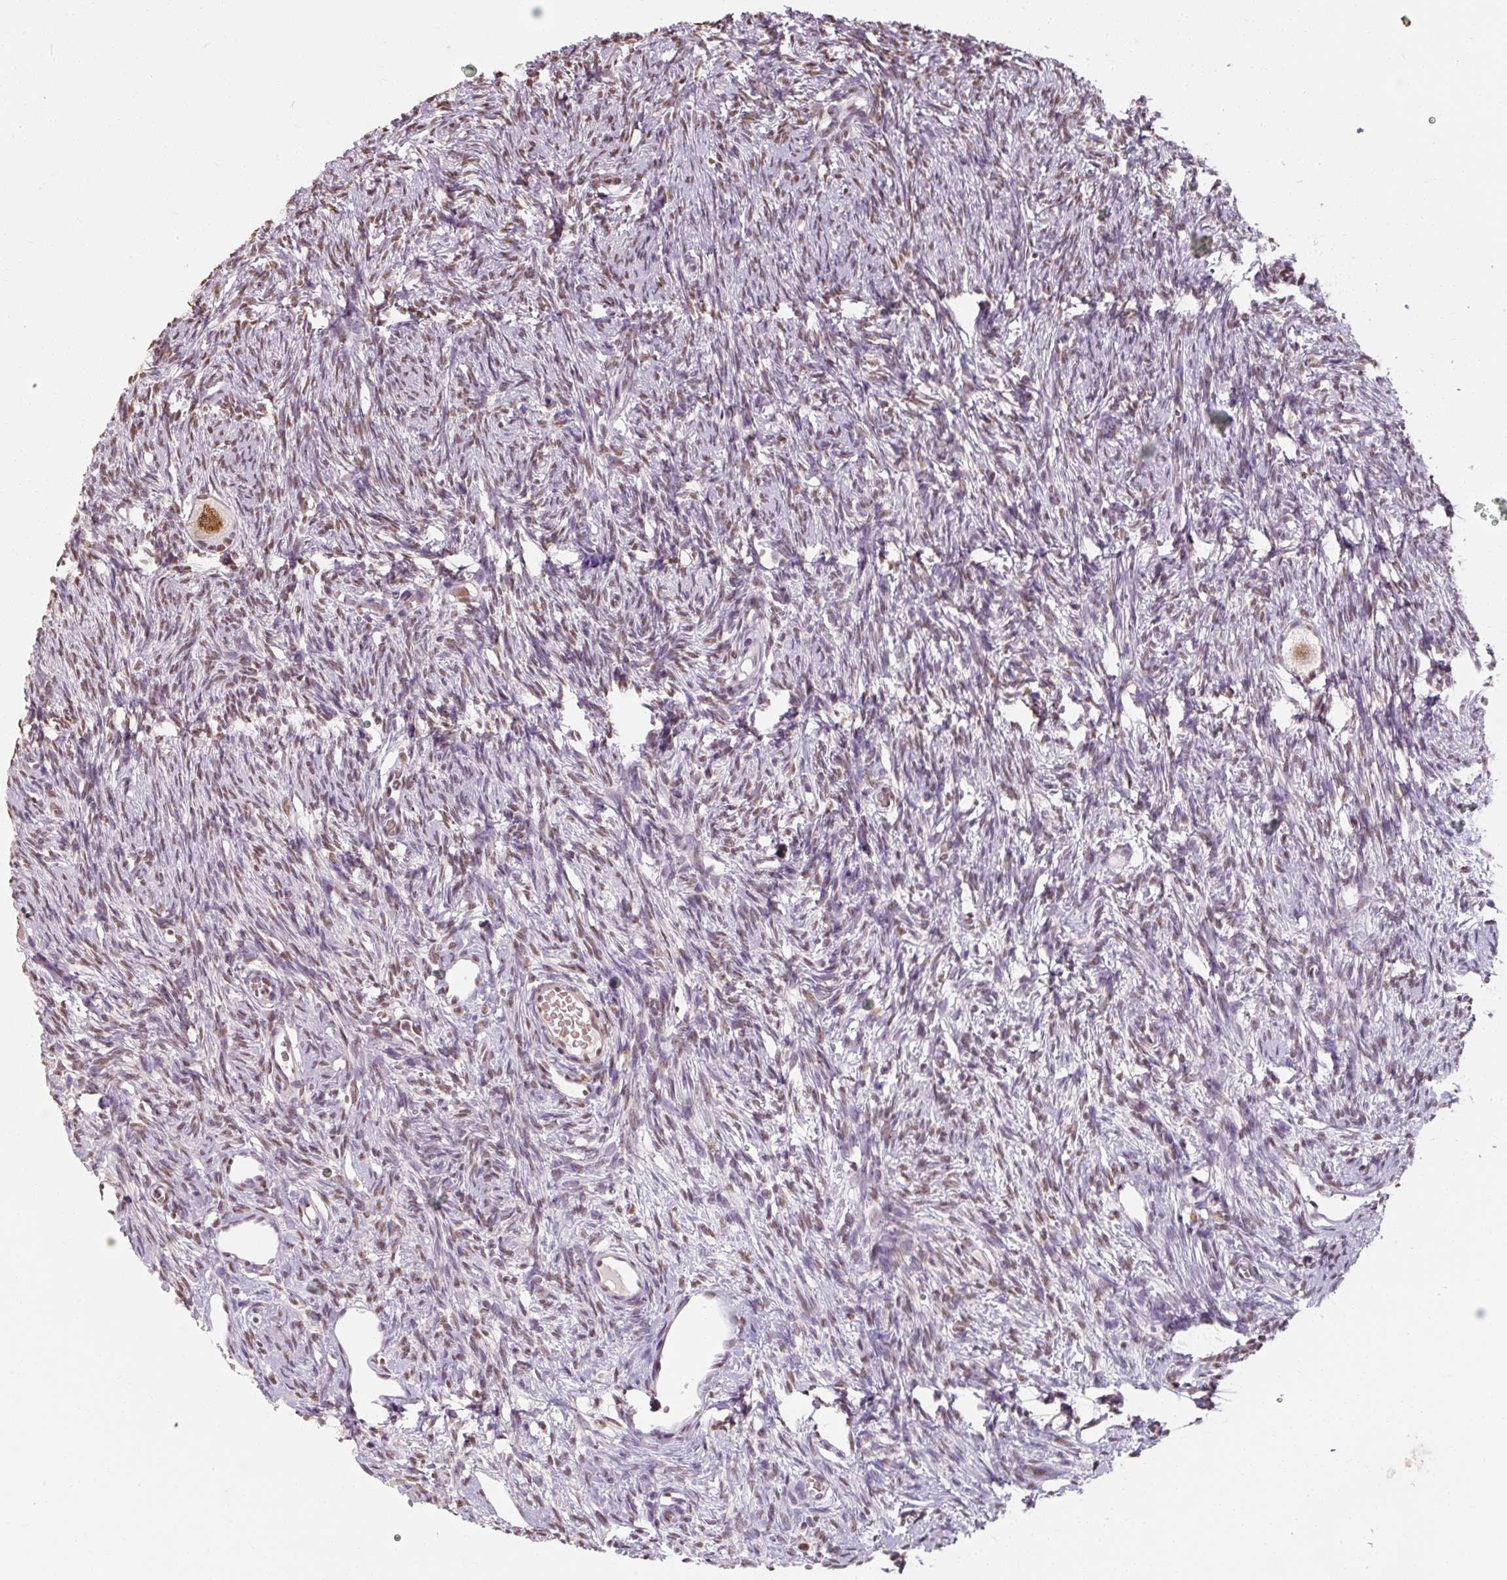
{"staining": {"intensity": "weak", "quantity": "<25%", "location": "nuclear"}, "tissue": "ovary", "cell_type": "Follicle cells", "image_type": "normal", "snomed": [{"axis": "morphology", "description": "Normal tissue, NOS"}, {"axis": "topography", "description": "Ovary"}], "caption": "Human ovary stained for a protein using immunohistochemistry displays no positivity in follicle cells.", "gene": "ENSG00000291316", "patient": {"sex": "female", "age": 33}}